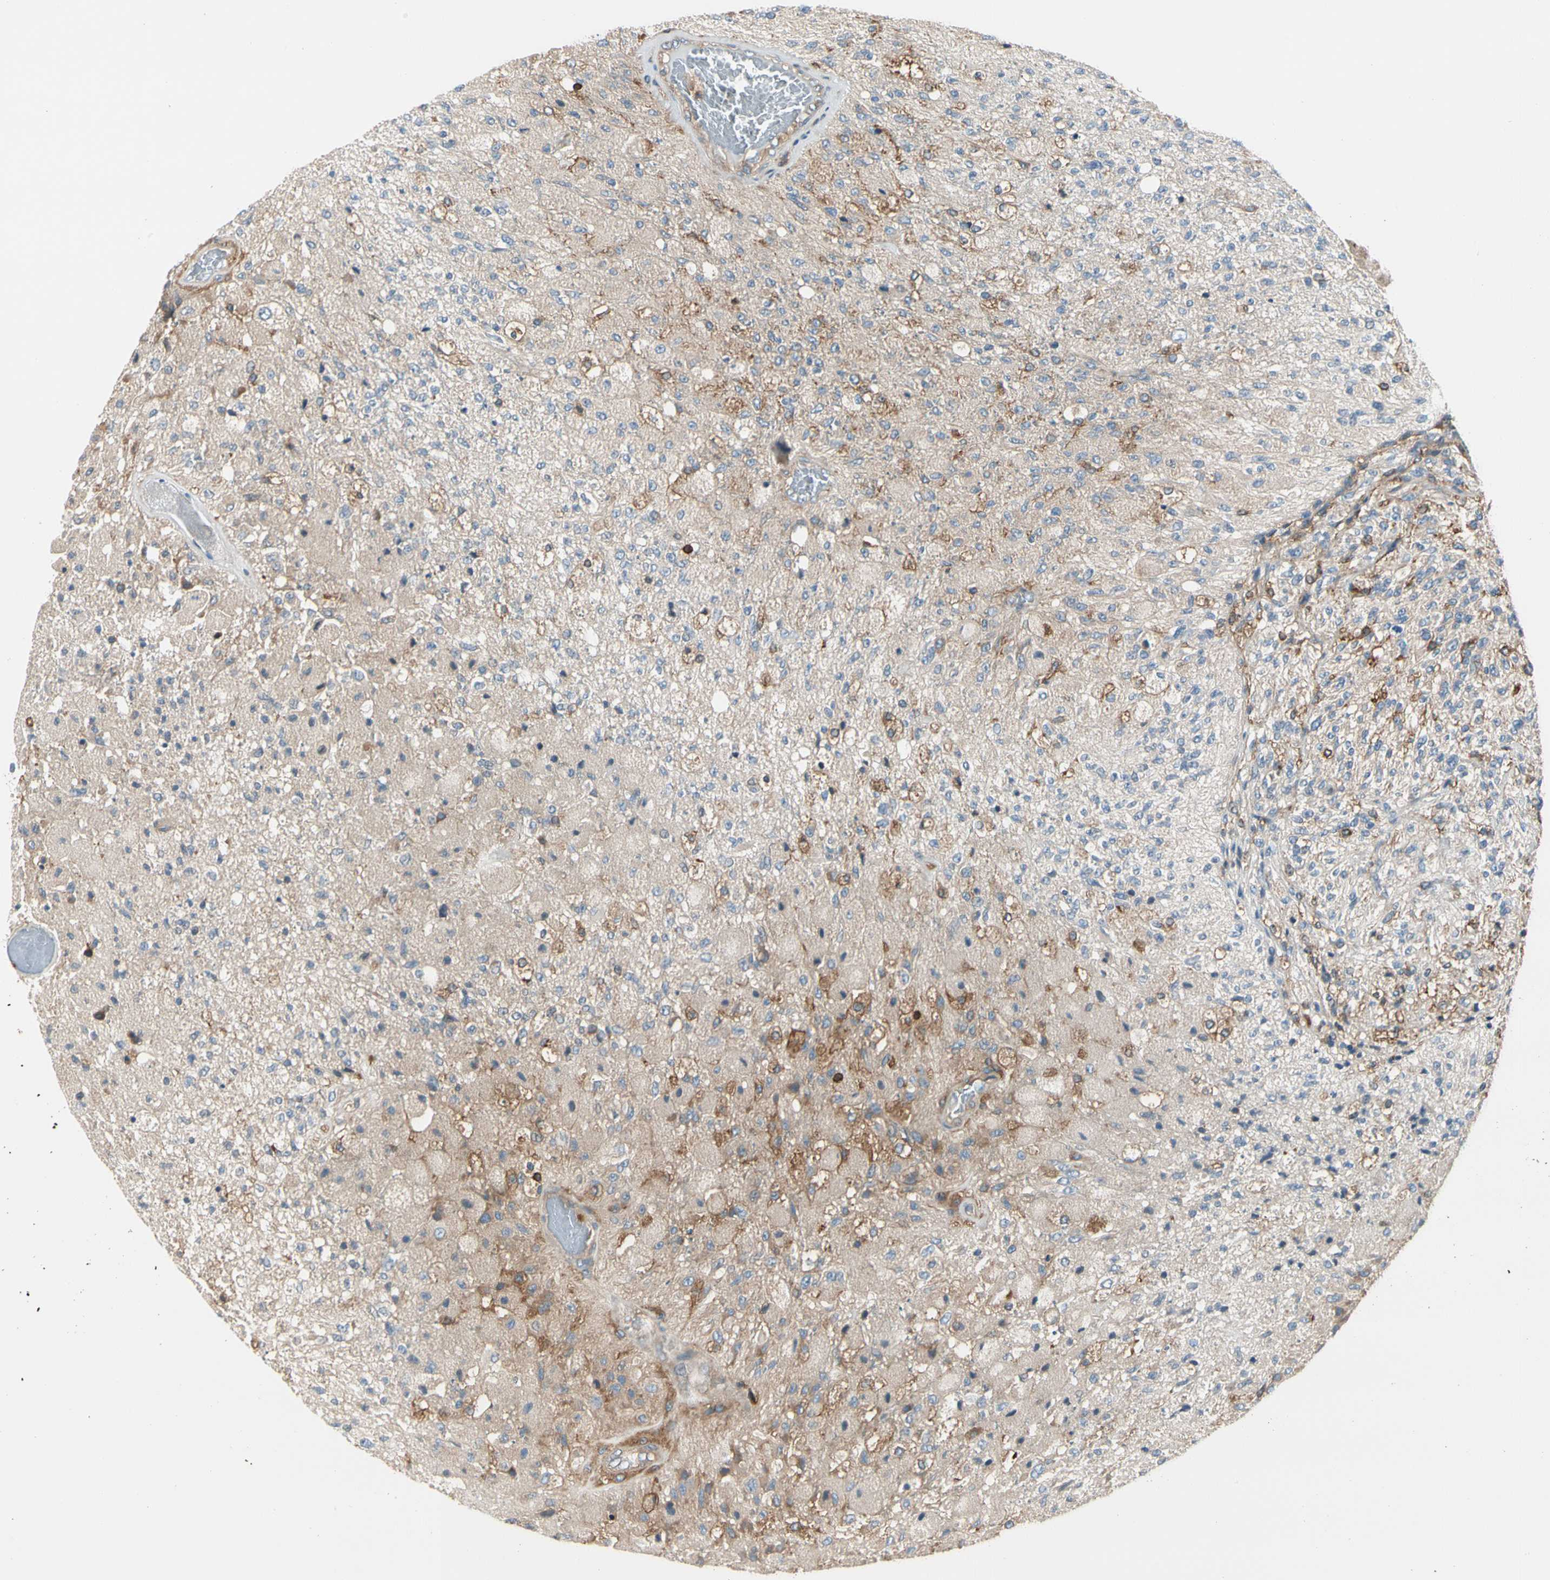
{"staining": {"intensity": "moderate", "quantity": "<25%", "location": "cytoplasmic/membranous"}, "tissue": "glioma", "cell_type": "Tumor cells", "image_type": "cancer", "snomed": [{"axis": "morphology", "description": "Normal tissue, NOS"}, {"axis": "morphology", "description": "Glioma, malignant, High grade"}, {"axis": "topography", "description": "Cerebral cortex"}], "caption": "Moderate cytoplasmic/membranous protein positivity is seen in approximately <25% of tumor cells in malignant glioma (high-grade). (Stains: DAB in brown, nuclei in blue, Microscopy: brightfield microscopy at high magnification).", "gene": "CAPZA2", "patient": {"sex": "male", "age": 77}}